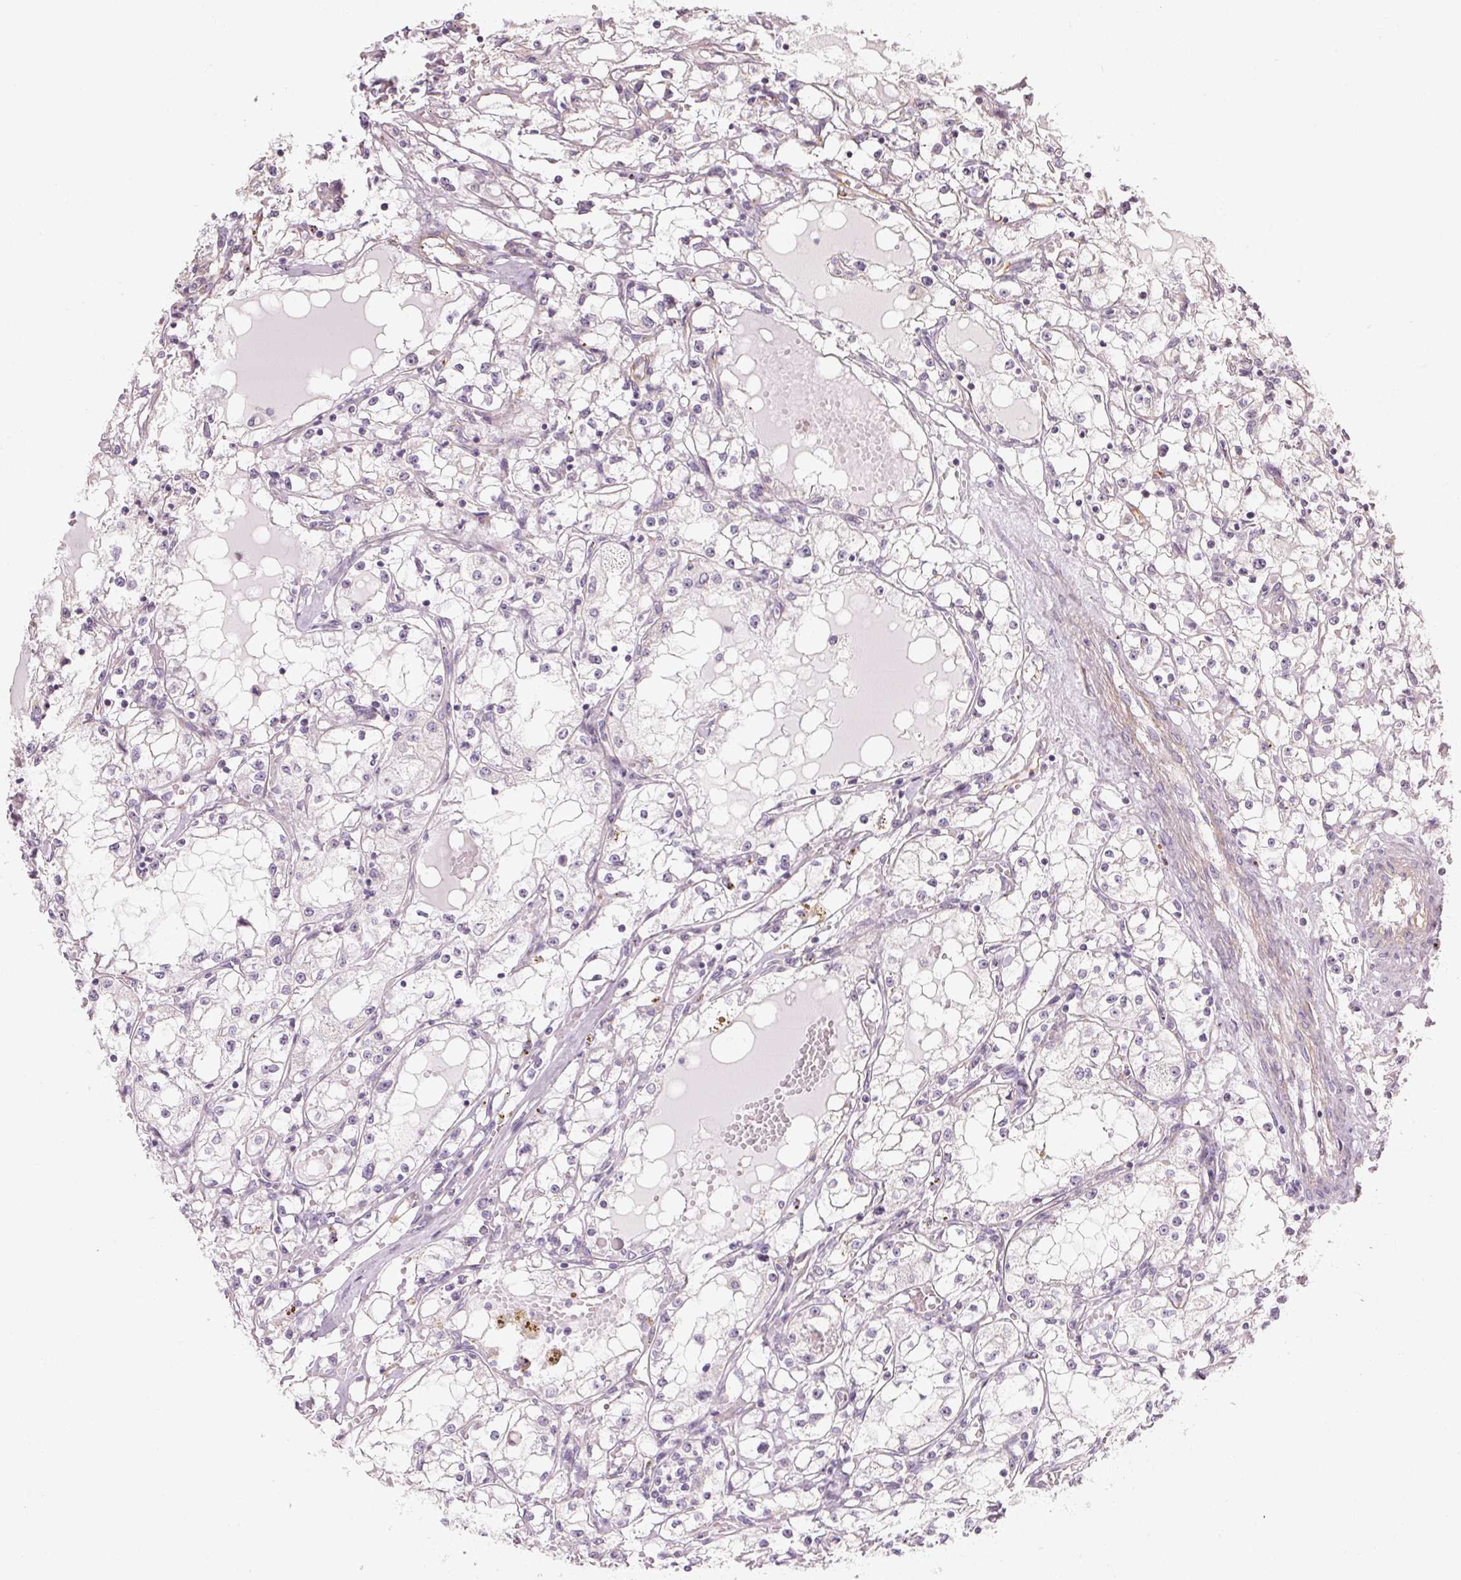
{"staining": {"intensity": "negative", "quantity": "none", "location": "none"}, "tissue": "renal cancer", "cell_type": "Tumor cells", "image_type": "cancer", "snomed": [{"axis": "morphology", "description": "Adenocarcinoma, NOS"}, {"axis": "topography", "description": "Kidney"}], "caption": "High power microscopy image of an immunohistochemistry photomicrograph of renal cancer, revealing no significant staining in tumor cells. The staining was performed using DAB (3,3'-diaminobenzidine) to visualize the protein expression in brown, while the nuclei were stained in blue with hematoxylin (Magnification: 20x).", "gene": "RB1CC1", "patient": {"sex": "male", "age": 56}}